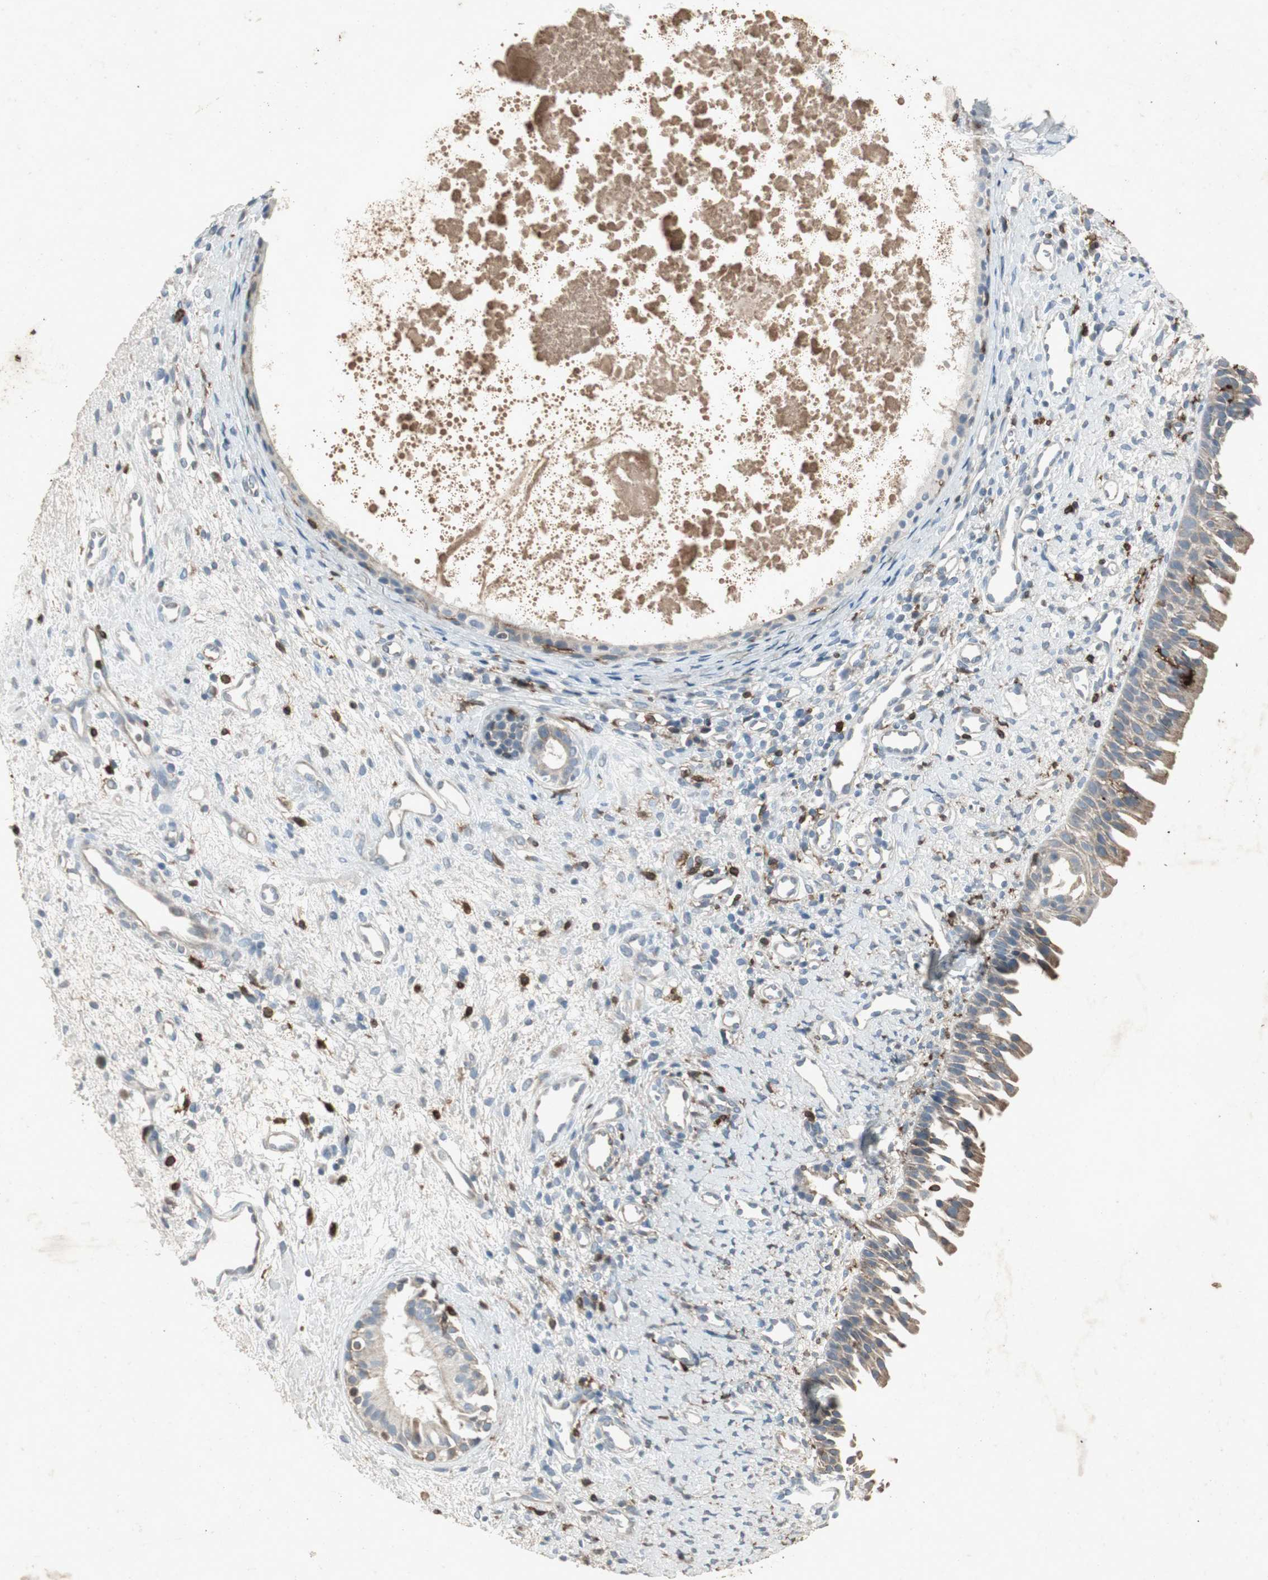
{"staining": {"intensity": "weak", "quantity": "25%-75%", "location": "cytoplasmic/membranous"}, "tissue": "nasopharynx", "cell_type": "Respiratory epithelial cells", "image_type": "normal", "snomed": [{"axis": "morphology", "description": "Normal tissue, NOS"}, {"axis": "topography", "description": "Nasopharynx"}], "caption": "Protein staining of unremarkable nasopharynx shows weak cytoplasmic/membranous expression in approximately 25%-75% of respiratory epithelial cells. (DAB IHC, brown staining for protein, blue staining for nuclei).", "gene": "TYROBP", "patient": {"sex": "male", "age": 22}}